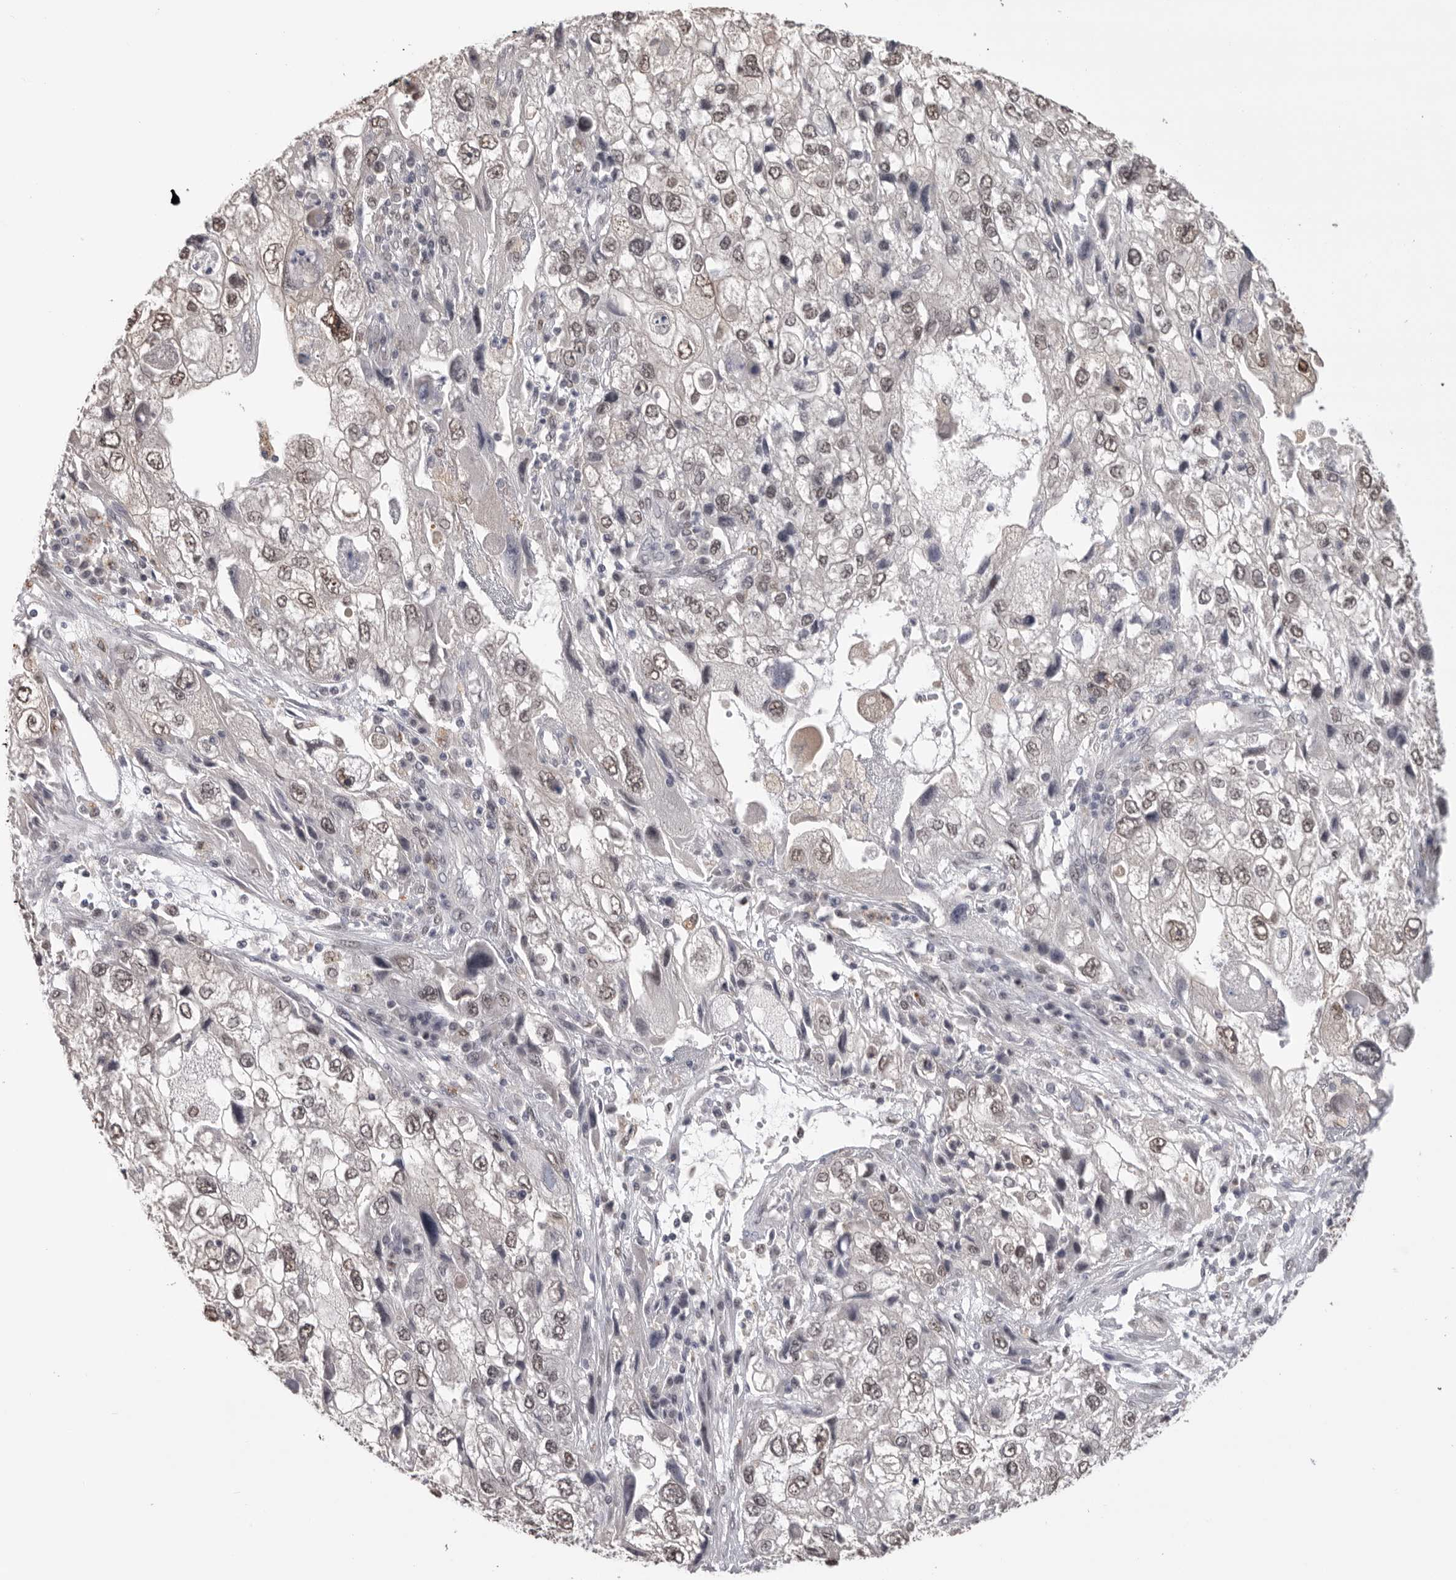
{"staining": {"intensity": "moderate", "quantity": ">75%", "location": "nuclear"}, "tissue": "endometrial cancer", "cell_type": "Tumor cells", "image_type": "cancer", "snomed": [{"axis": "morphology", "description": "Adenocarcinoma, NOS"}, {"axis": "topography", "description": "Endometrium"}], "caption": "Immunohistochemical staining of adenocarcinoma (endometrial) displays medium levels of moderate nuclear expression in approximately >75% of tumor cells. Using DAB (3,3'-diaminobenzidine) (brown) and hematoxylin (blue) stains, captured at high magnification using brightfield microscopy.", "gene": "BCLAF3", "patient": {"sex": "female", "age": 49}}